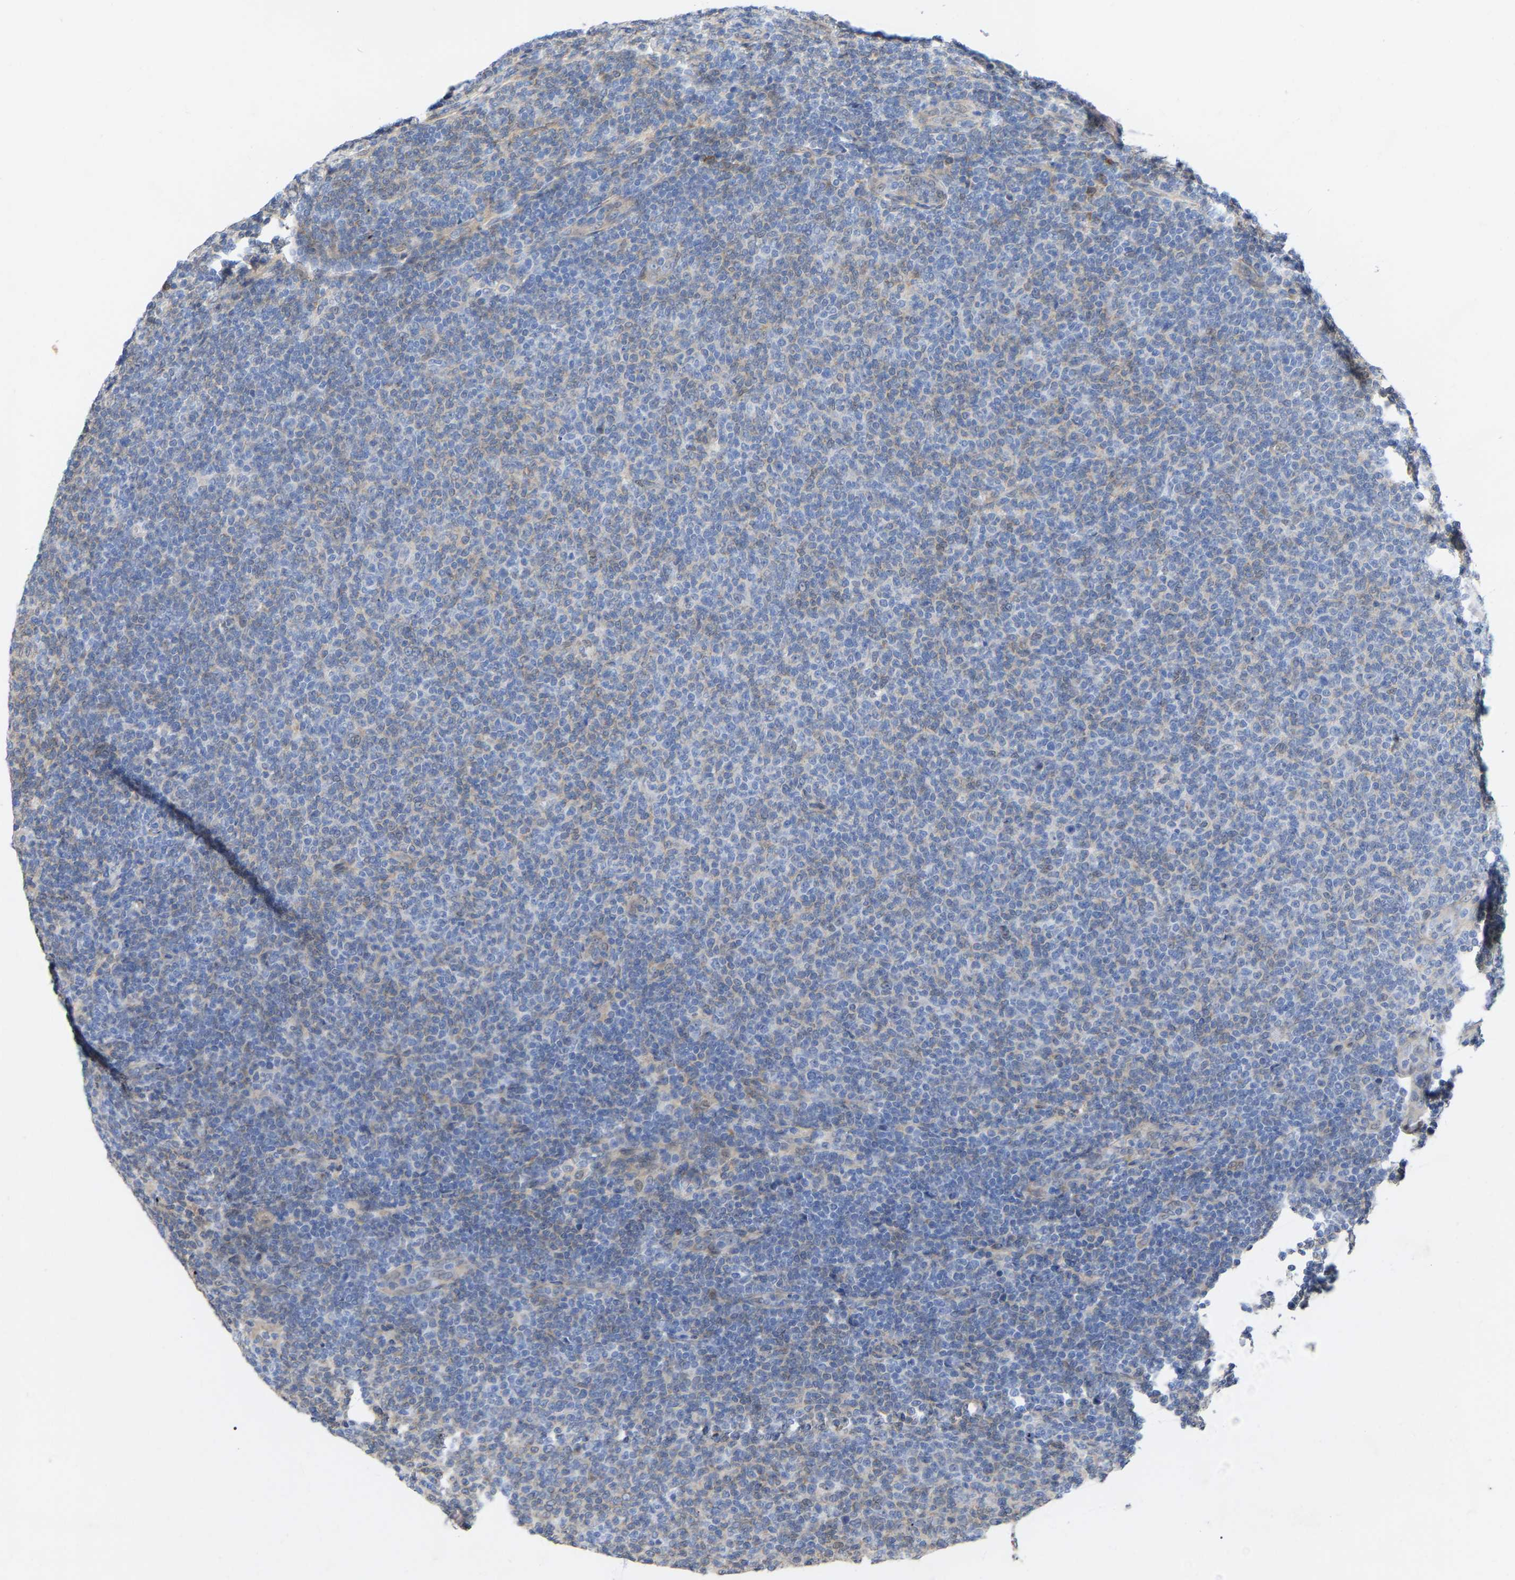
{"staining": {"intensity": "weak", "quantity": "<25%", "location": "cytoplasmic/membranous,nuclear"}, "tissue": "lymphoma", "cell_type": "Tumor cells", "image_type": "cancer", "snomed": [{"axis": "morphology", "description": "Malignant lymphoma, non-Hodgkin's type, Low grade"}, {"axis": "topography", "description": "Lymph node"}], "caption": "This micrograph is of low-grade malignant lymphoma, non-Hodgkin's type stained with IHC to label a protein in brown with the nuclei are counter-stained blue. There is no expression in tumor cells. (DAB immunohistochemistry visualized using brightfield microscopy, high magnification).", "gene": "UBE4B", "patient": {"sex": "male", "age": 66}}